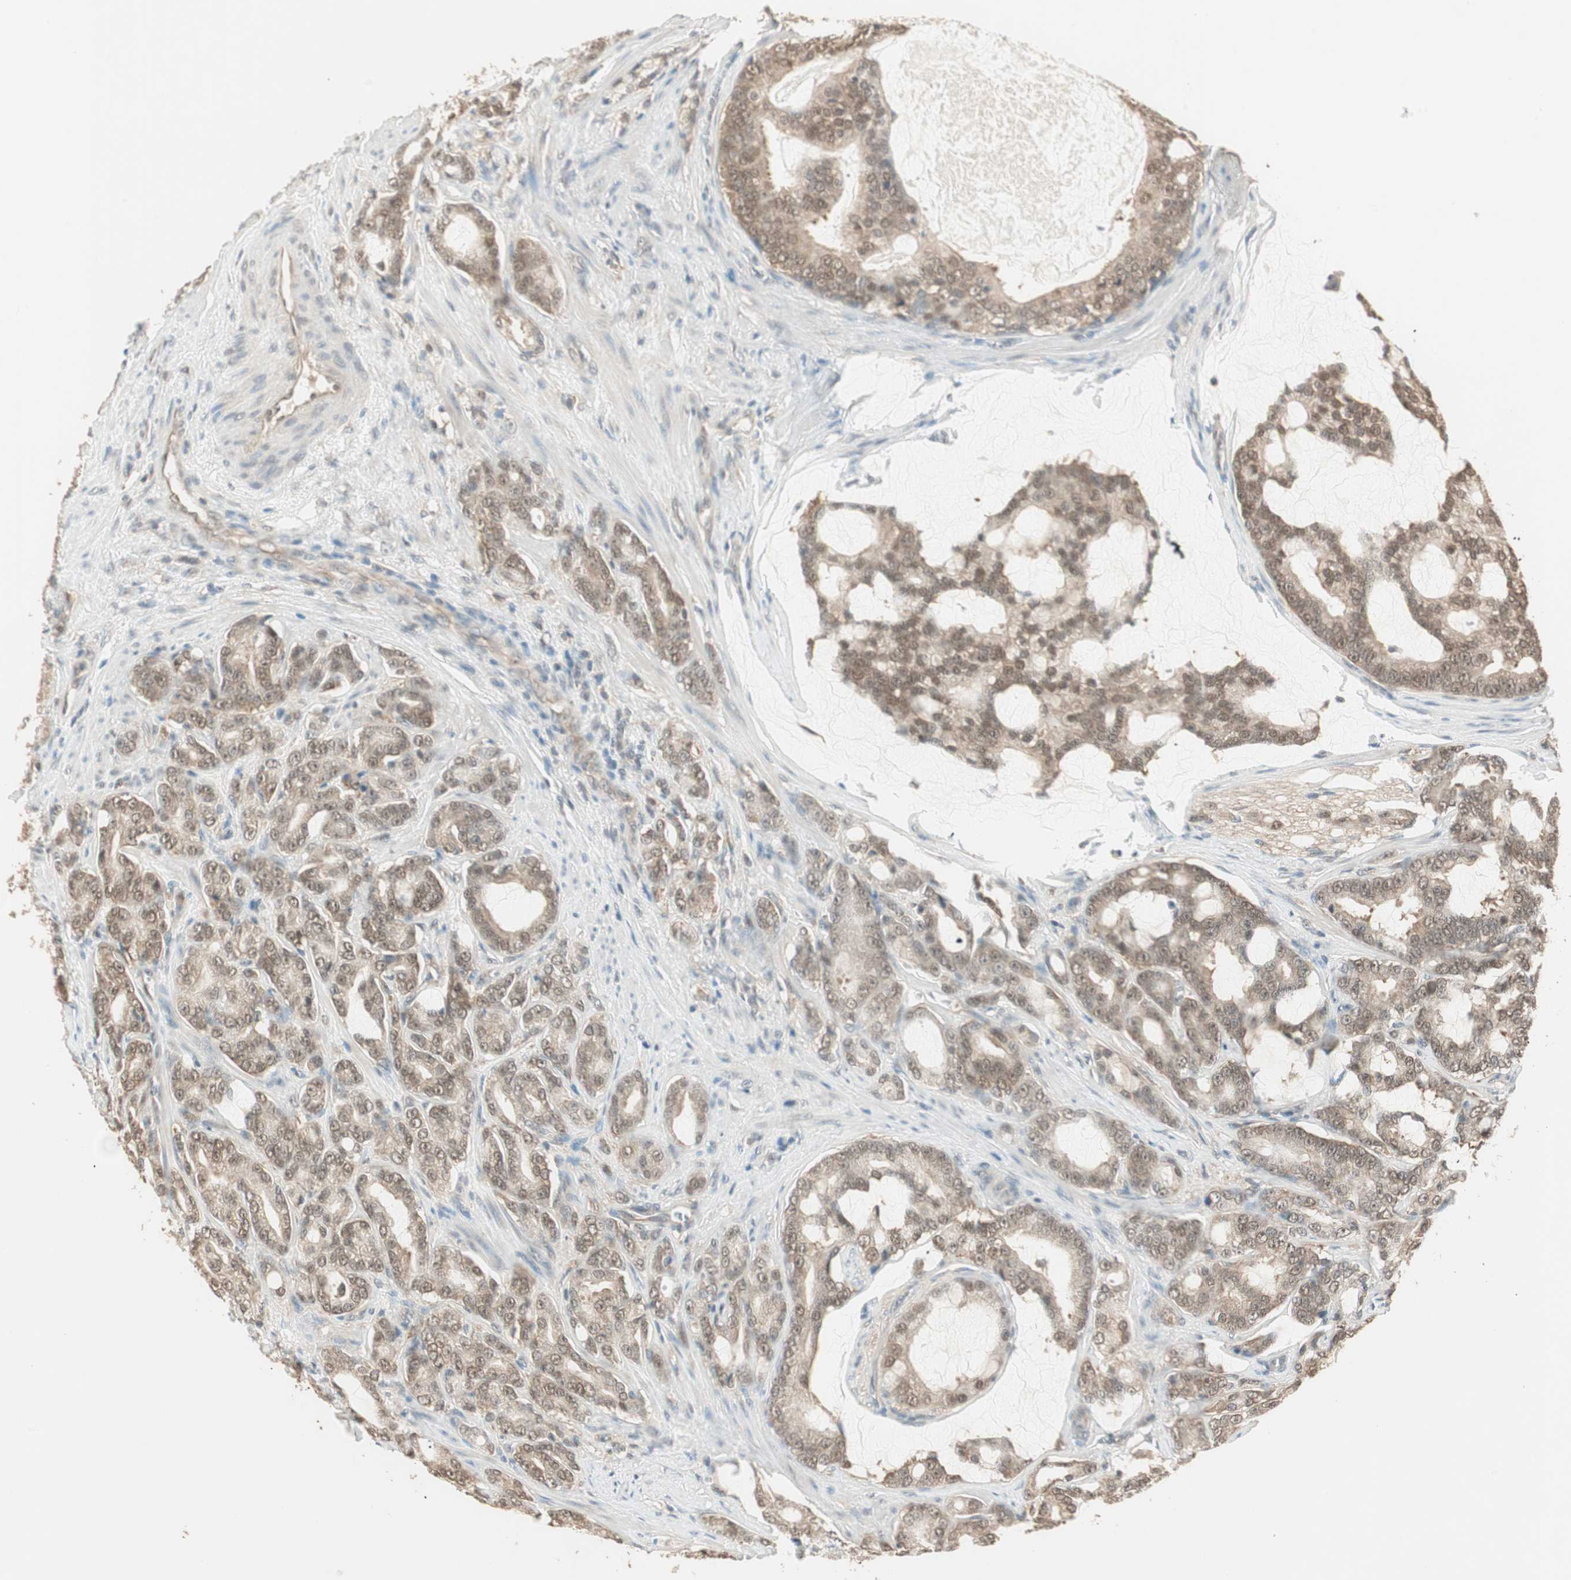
{"staining": {"intensity": "weak", "quantity": ">75%", "location": "cytoplasmic/membranous,nuclear"}, "tissue": "prostate cancer", "cell_type": "Tumor cells", "image_type": "cancer", "snomed": [{"axis": "morphology", "description": "Adenocarcinoma, Low grade"}, {"axis": "topography", "description": "Prostate"}], "caption": "Protein expression by IHC exhibits weak cytoplasmic/membranous and nuclear expression in about >75% of tumor cells in adenocarcinoma (low-grade) (prostate).", "gene": "USP5", "patient": {"sex": "male", "age": 58}}